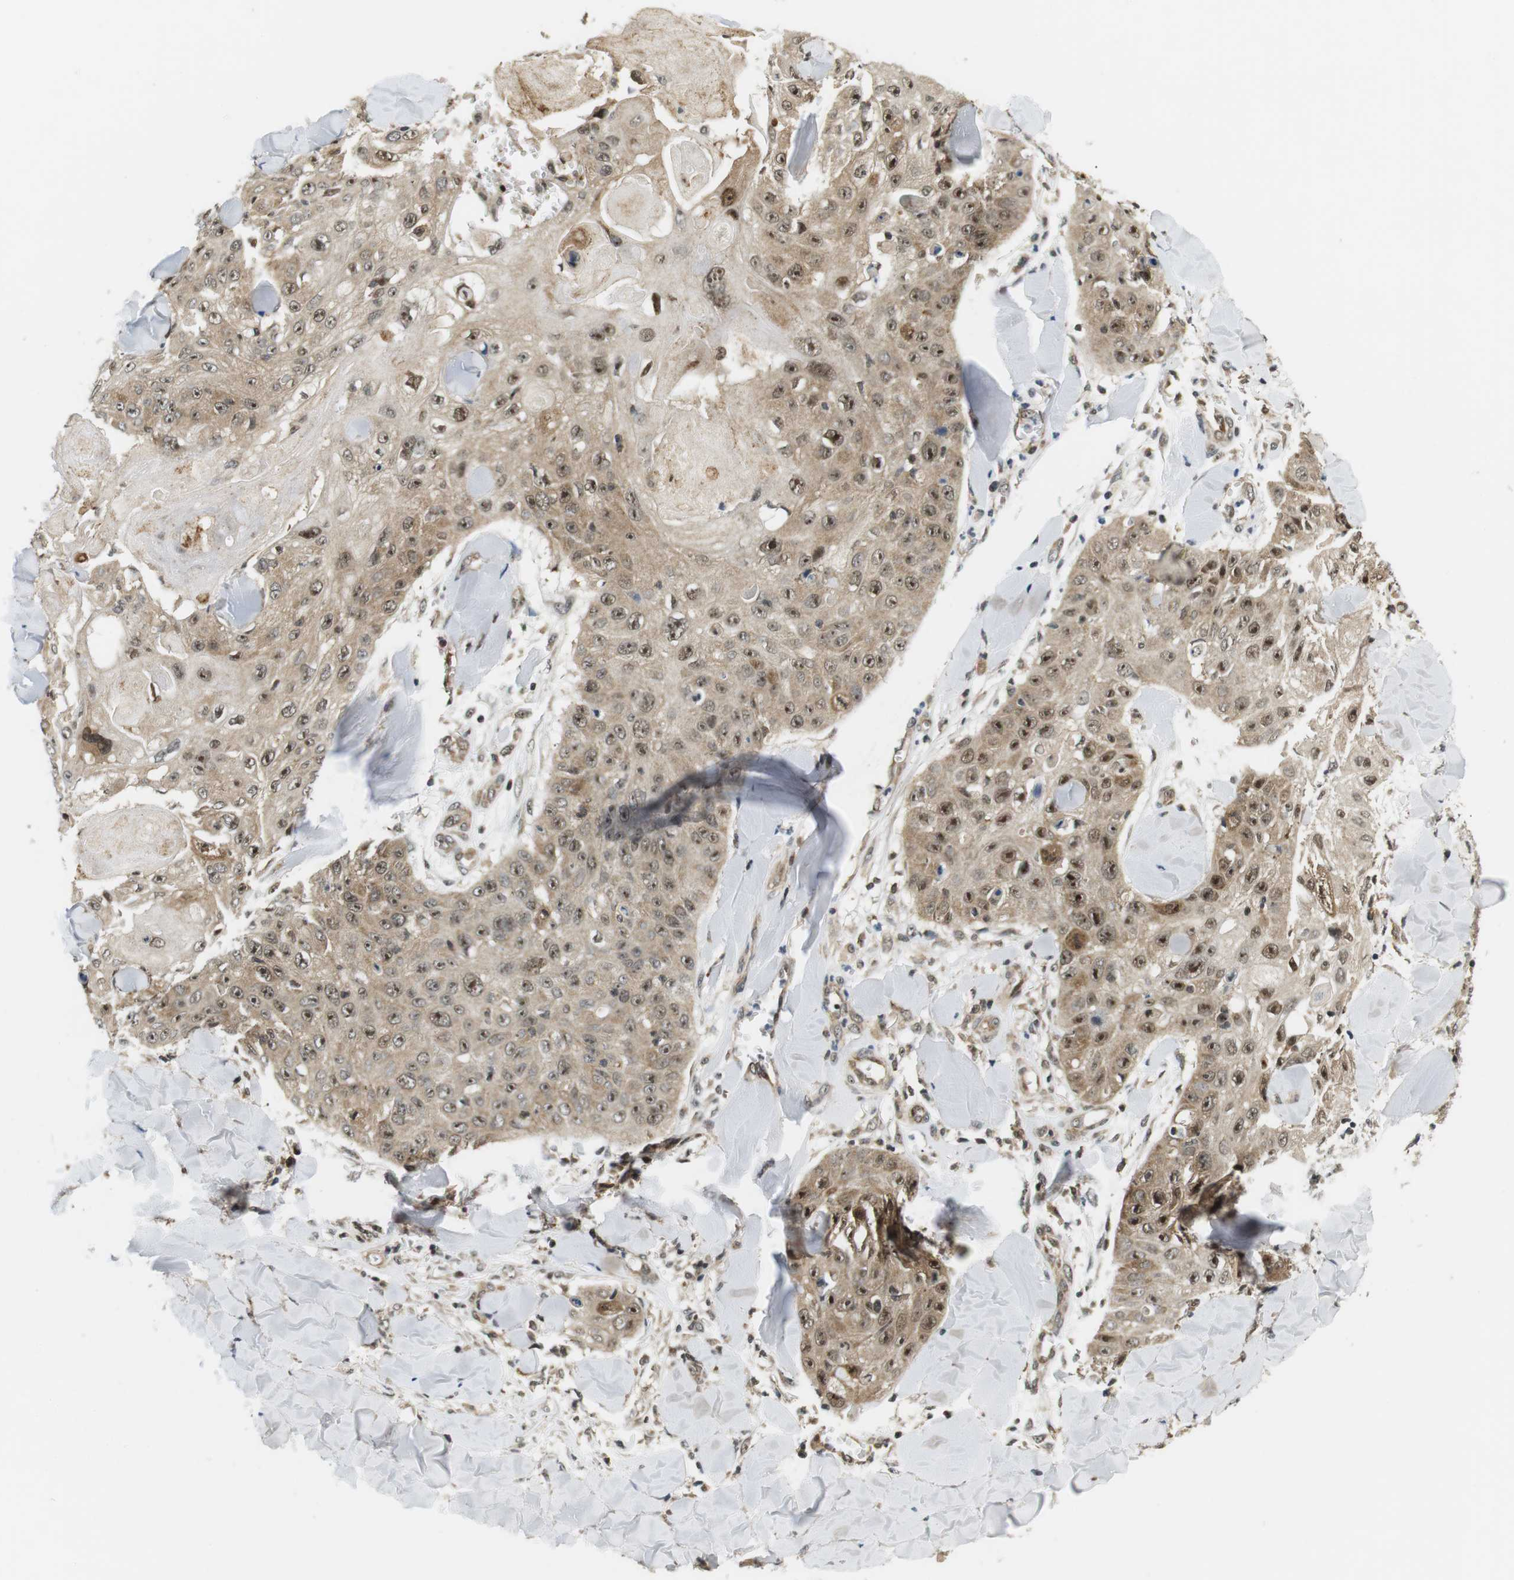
{"staining": {"intensity": "moderate", "quantity": ">75%", "location": "cytoplasmic/membranous,nuclear"}, "tissue": "skin cancer", "cell_type": "Tumor cells", "image_type": "cancer", "snomed": [{"axis": "morphology", "description": "Squamous cell carcinoma, NOS"}, {"axis": "topography", "description": "Skin"}], "caption": "Tumor cells exhibit medium levels of moderate cytoplasmic/membranous and nuclear staining in about >75% of cells in human skin cancer (squamous cell carcinoma).", "gene": "CSNK2B", "patient": {"sex": "male", "age": 86}}